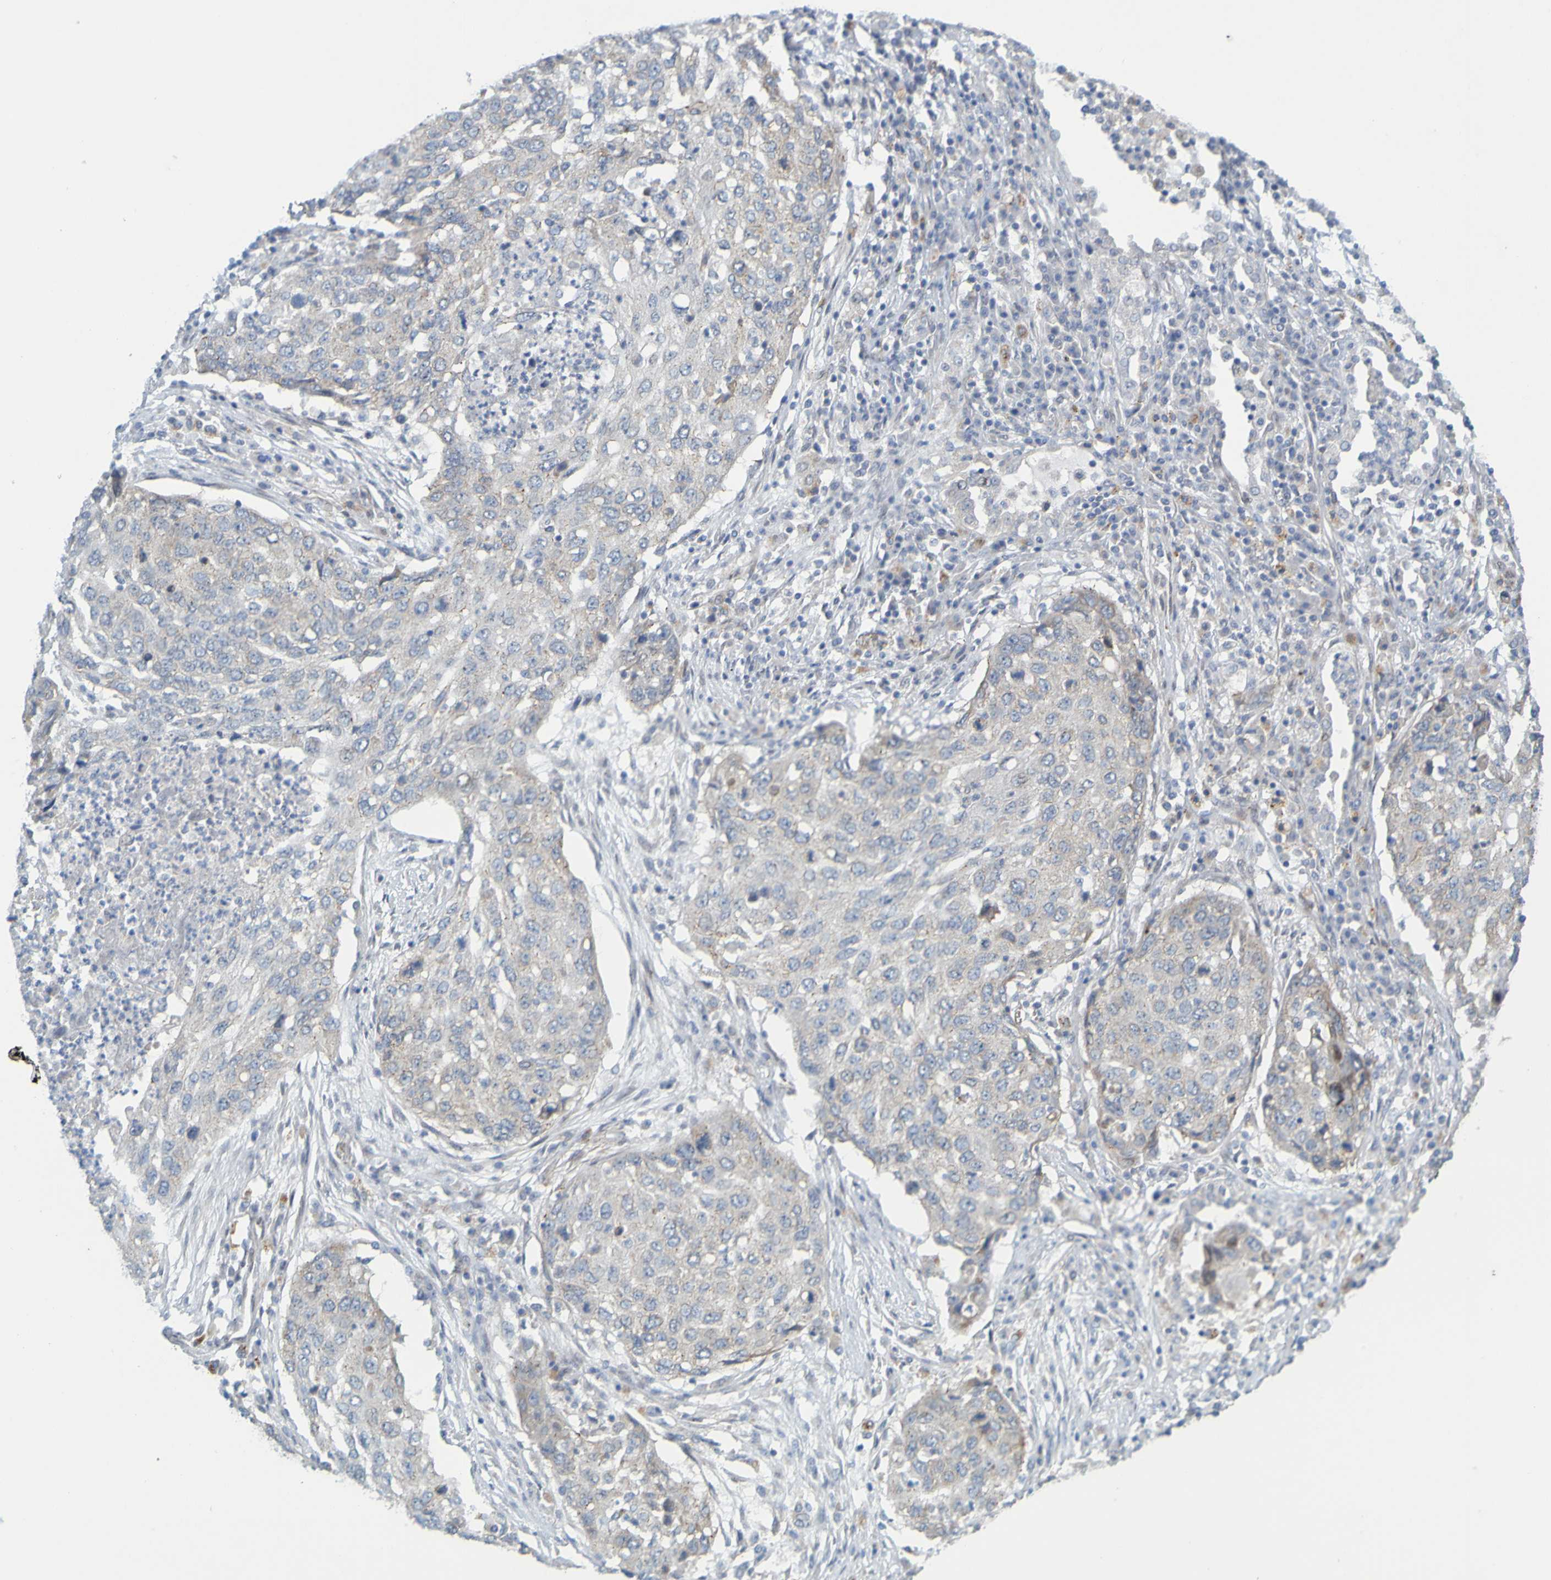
{"staining": {"intensity": "negative", "quantity": "none", "location": "none"}, "tissue": "lung cancer", "cell_type": "Tumor cells", "image_type": "cancer", "snomed": [{"axis": "morphology", "description": "Squamous cell carcinoma, NOS"}, {"axis": "topography", "description": "Lung"}], "caption": "An image of lung cancer (squamous cell carcinoma) stained for a protein demonstrates no brown staining in tumor cells. The staining is performed using DAB brown chromogen with nuclei counter-stained in using hematoxylin.", "gene": "MAG", "patient": {"sex": "female", "age": 63}}